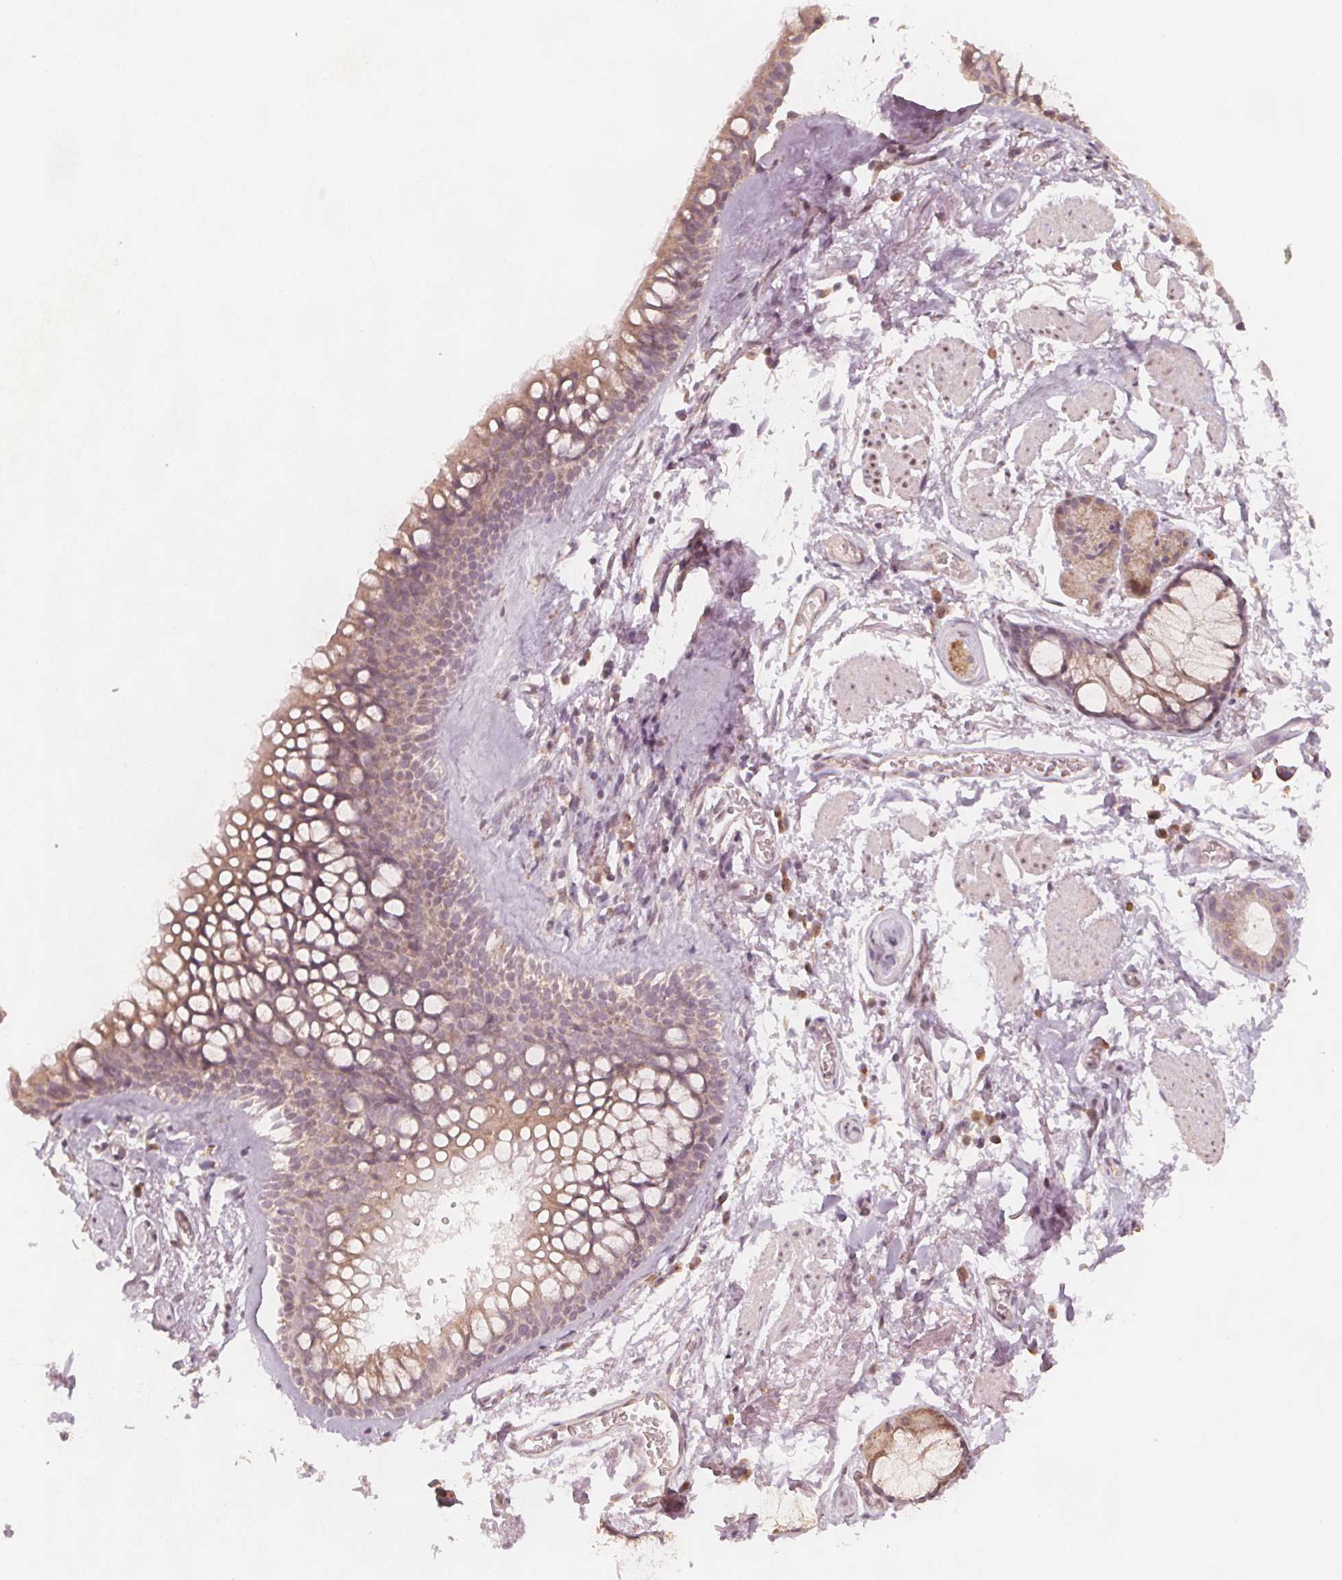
{"staining": {"intensity": "weak", "quantity": "25%-75%", "location": "cytoplasmic/membranous"}, "tissue": "soft tissue", "cell_type": "Fibroblasts", "image_type": "normal", "snomed": [{"axis": "morphology", "description": "Normal tissue, NOS"}, {"axis": "topography", "description": "Cartilage tissue"}, {"axis": "topography", "description": "Bronchus"}], "caption": "DAB immunohistochemical staining of normal soft tissue displays weak cytoplasmic/membranous protein staining in approximately 25%-75% of fibroblasts. (IHC, brightfield microscopy, high magnification).", "gene": "NCSTN", "patient": {"sex": "female", "age": 79}}